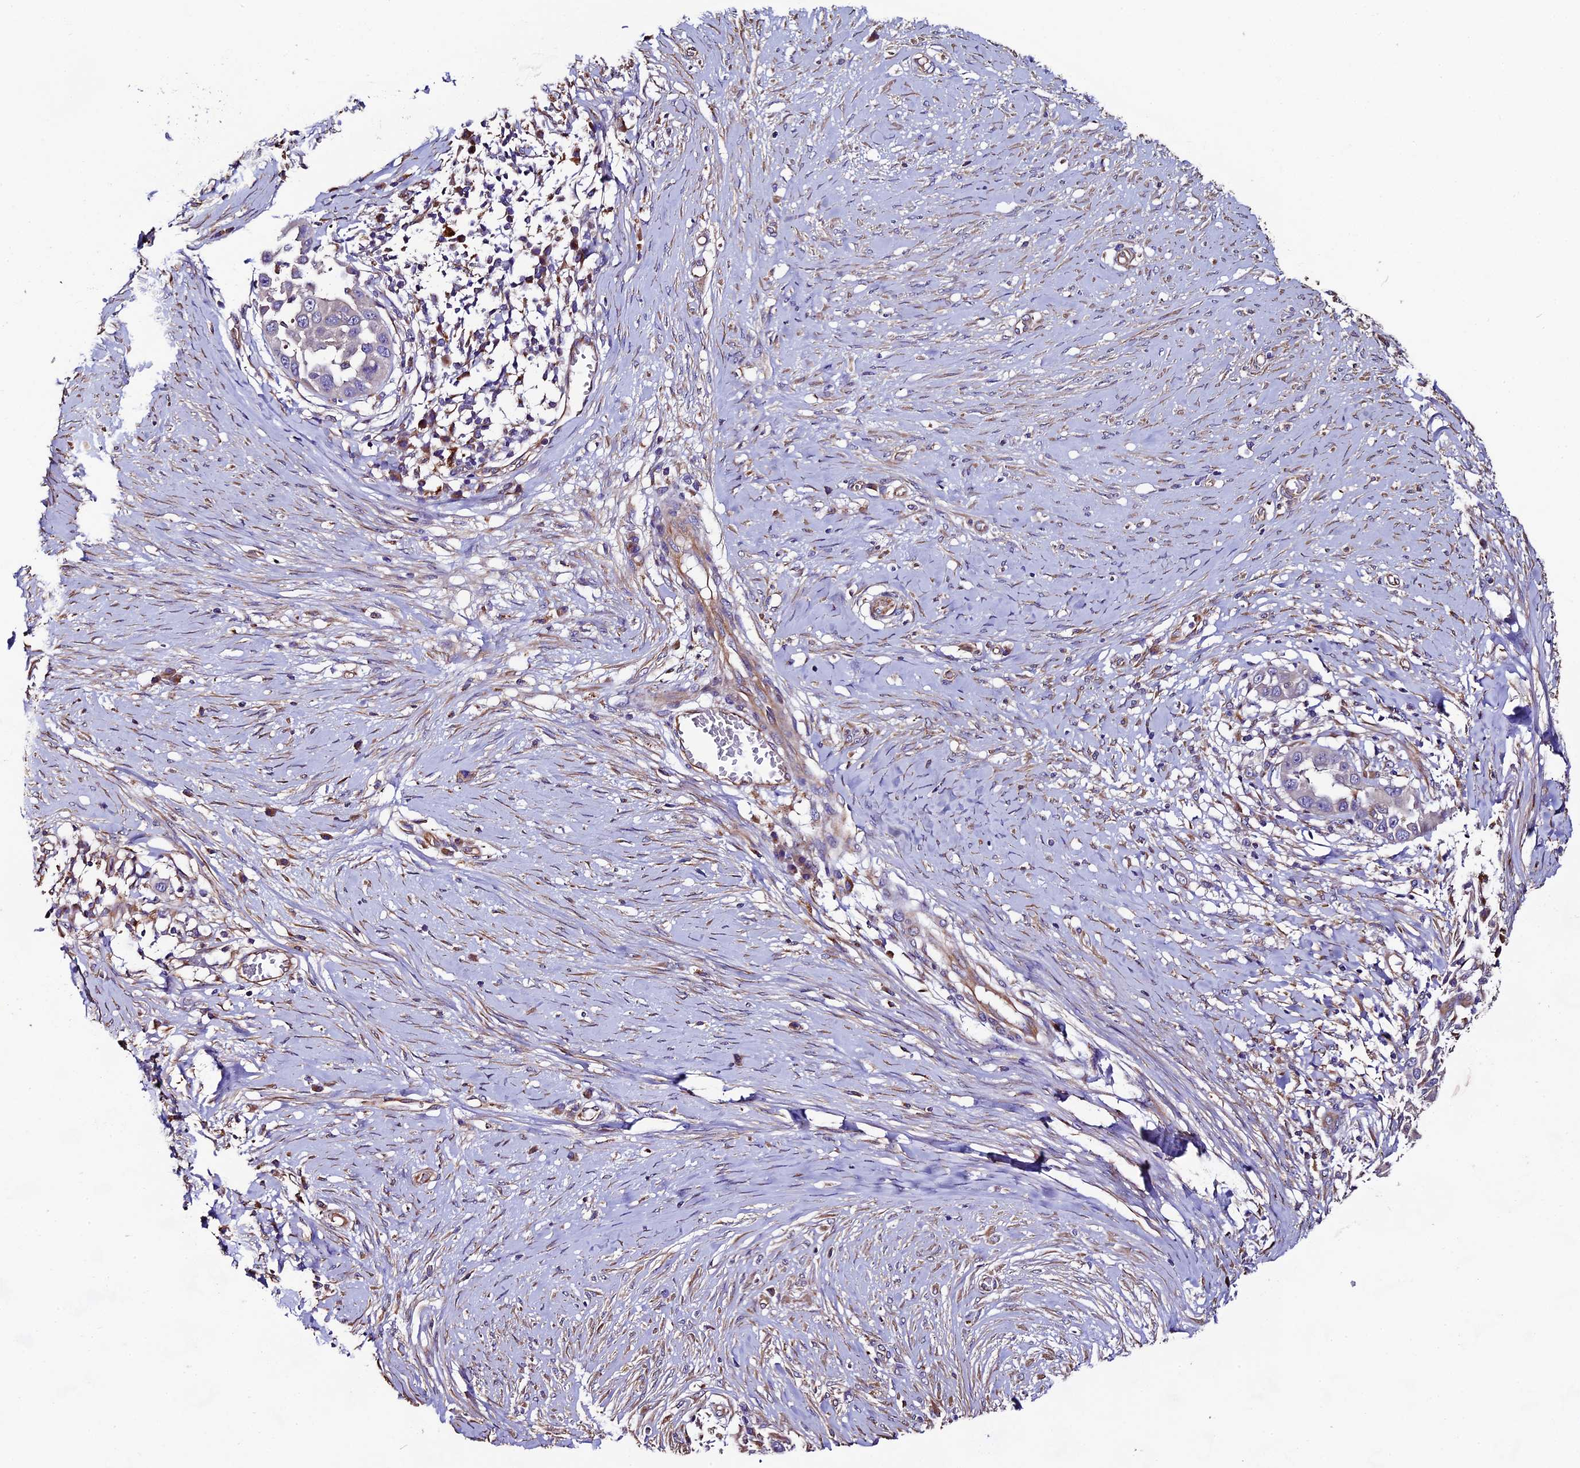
{"staining": {"intensity": "negative", "quantity": "none", "location": "none"}, "tissue": "skin cancer", "cell_type": "Tumor cells", "image_type": "cancer", "snomed": [{"axis": "morphology", "description": "Squamous cell carcinoma, NOS"}, {"axis": "topography", "description": "Skin"}], "caption": "Immunohistochemistry histopathology image of skin cancer stained for a protein (brown), which demonstrates no expression in tumor cells.", "gene": "CLN5", "patient": {"sex": "female", "age": 44}}